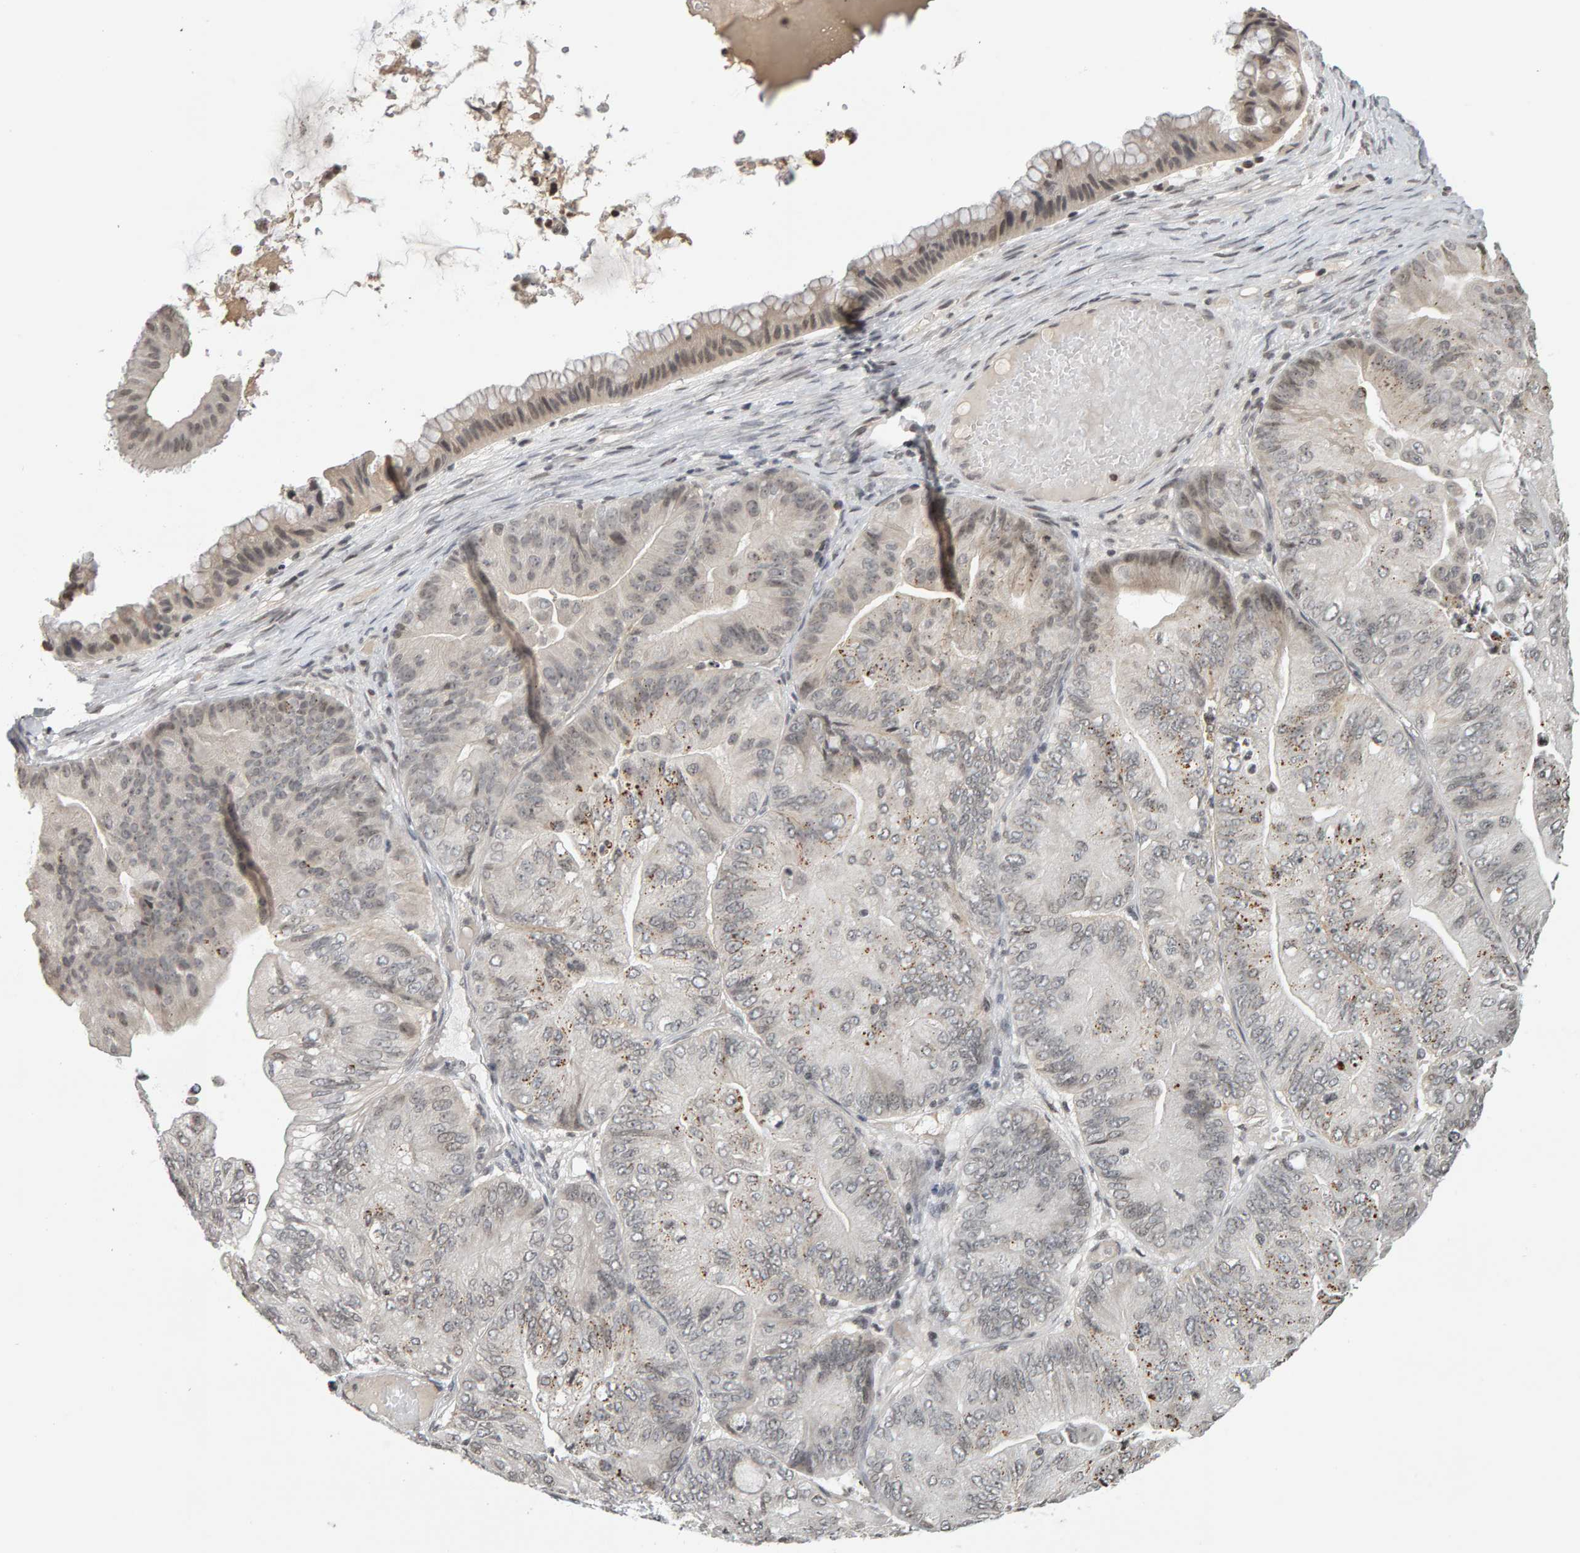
{"staining": {"intensity": "weak", "quantity": "<25%", "location": "cytoplasmic/membranous,nuclear"}, "tissue": "ovarian cancer", "cell_type": "Tumor cells", "image_type": "cancer", "snomed": [{"axis": "morphology", "description": "Cystadenocarcinoma, mucinous, NOS"}, {"axis": "topography", "description": "Ovary"}], "caption": "This is an IHC micrograph of ovarian mucinous cystadenocarcinoma. There is no positivity in tumor cells.", "gene": "TRAM1", "patient": {"sex": "female", "age": 61}}